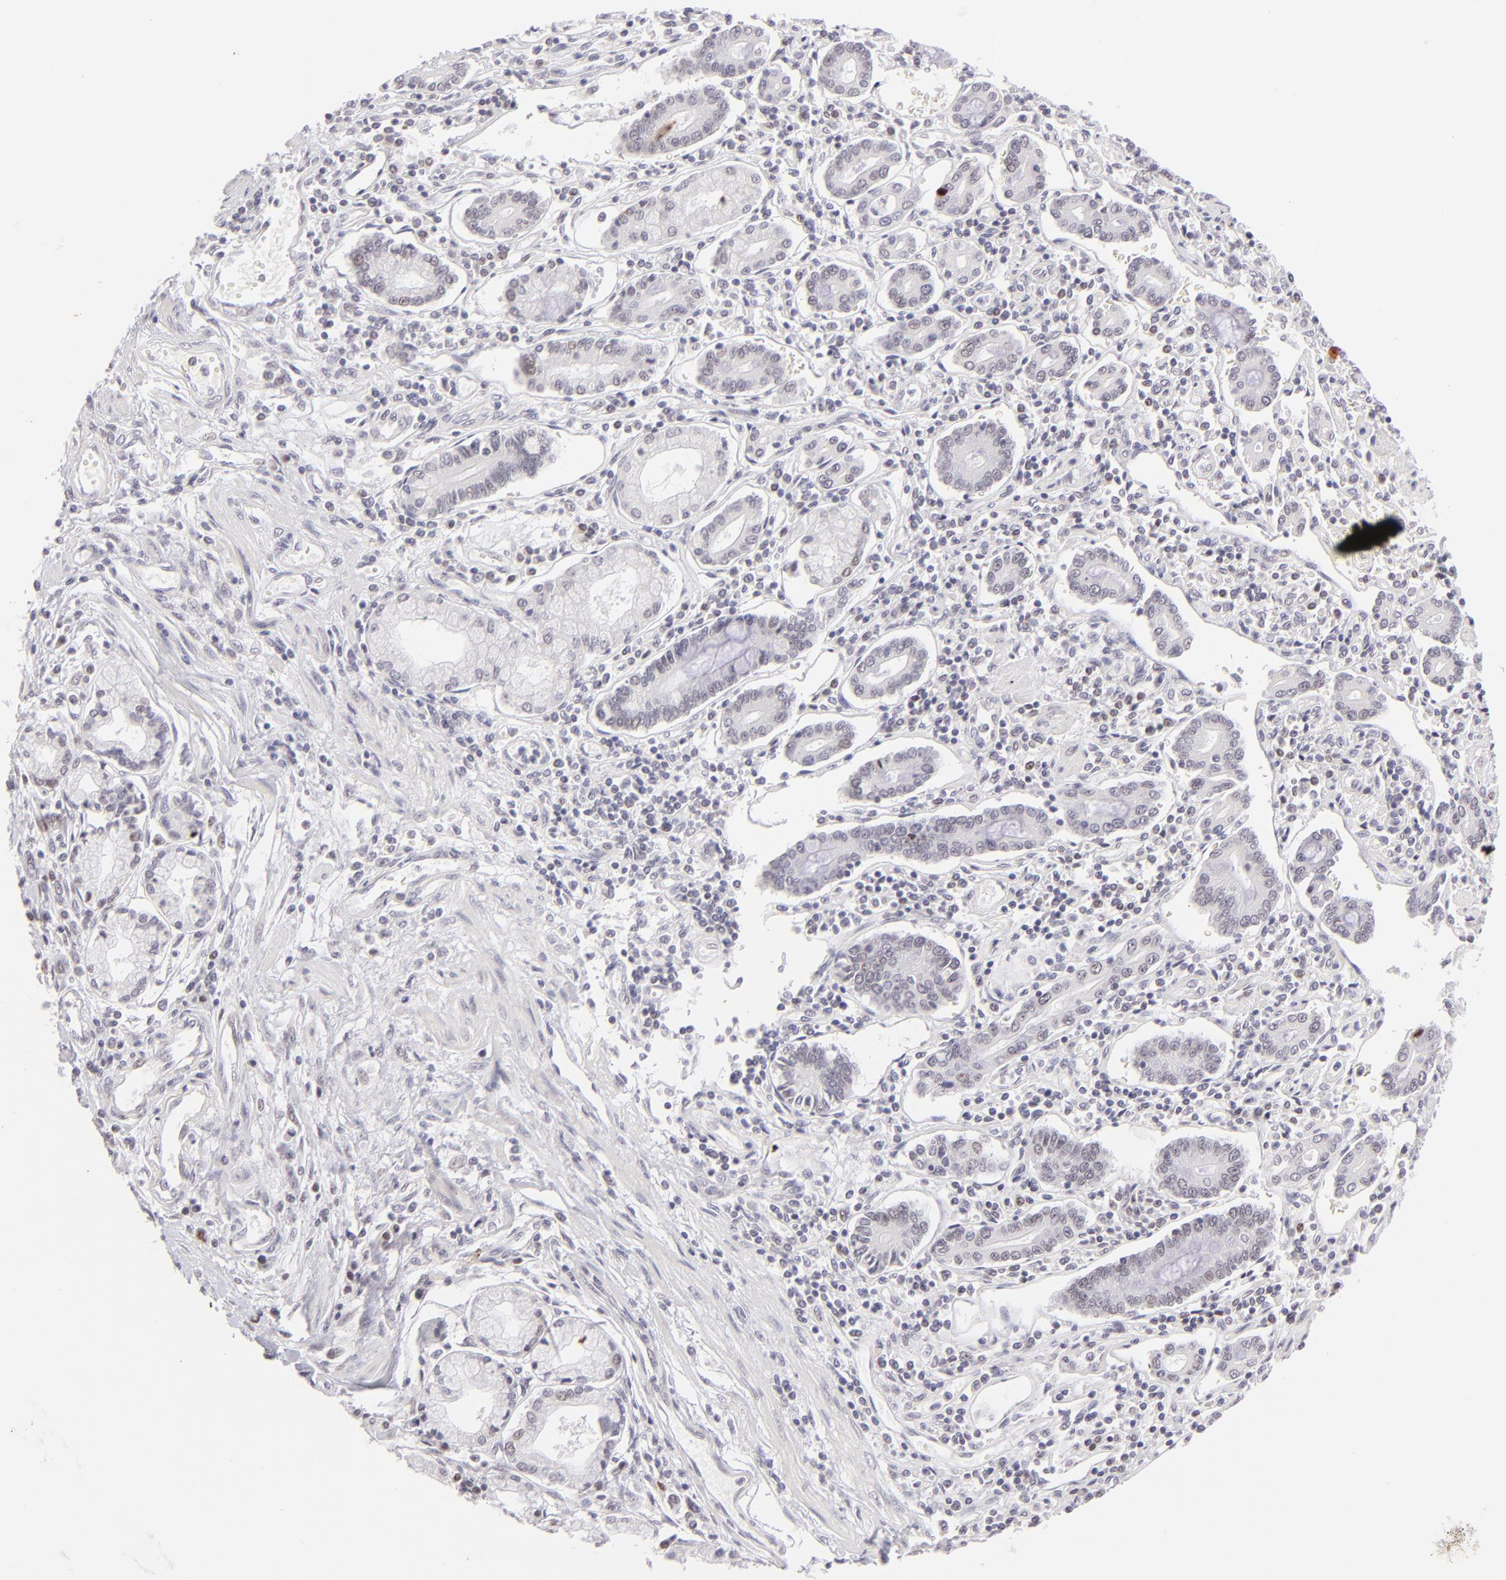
{"staining": {"intensity": "moderate", "quantity": "<25%", "location": "nuclear"}, "tissue": "pancreatic cancer", "cell_type": "Tumor cells", "image_type": "cancer", "snomed": [{"axis": "morphology", "description": "Adenocarcinoma, NOS"}, {"axis": "topography", "description": "Pancreas"}], "caption": "Moderate nuclear expression is present in about <25% of tumor cells in adenocarcinoma (pancreatic).", "gene": "POU2F1", "patient": {"sex": "female", "age": 57}}